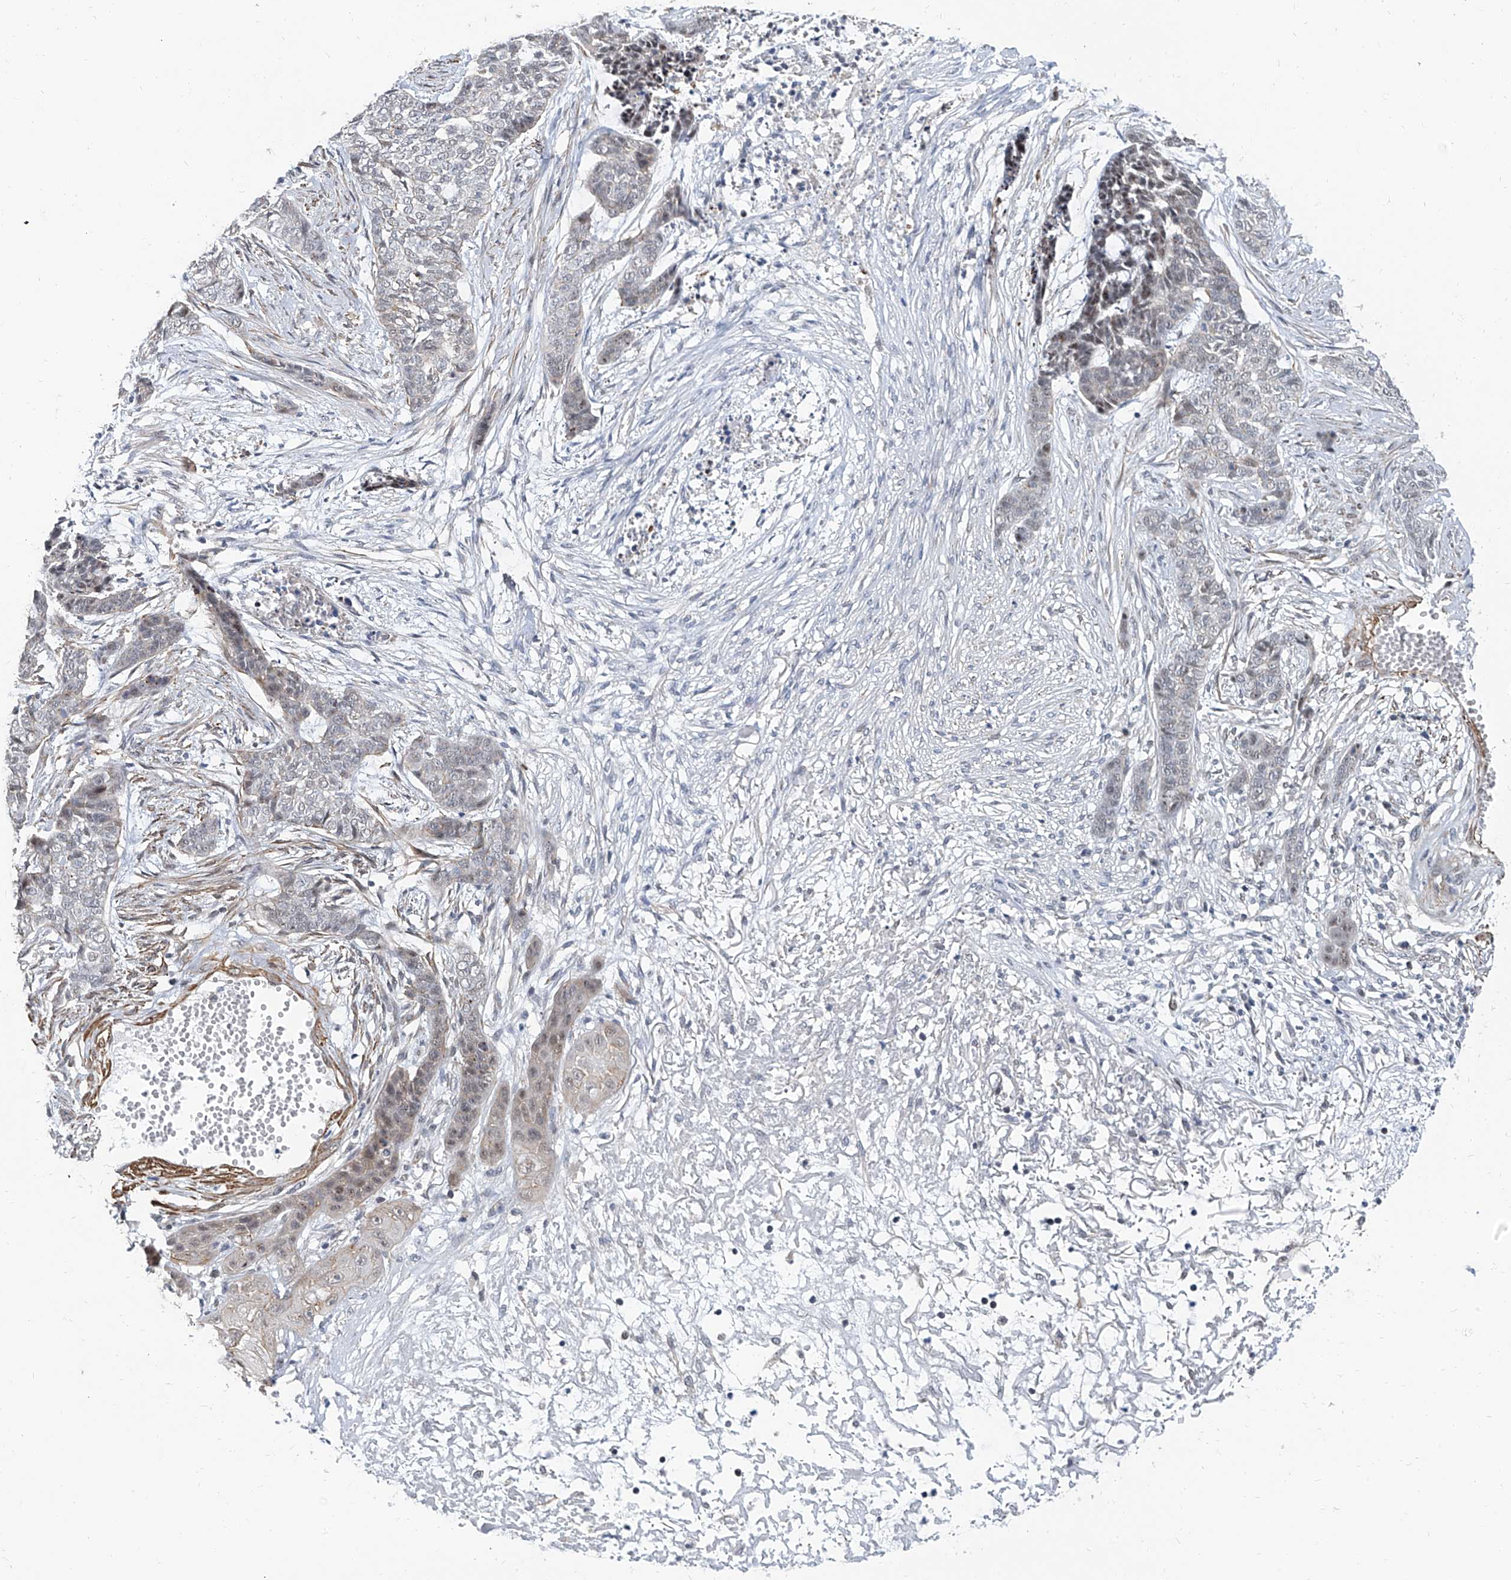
{"staining": {"intensity": "negative", "quantity": "none", "location": "none"}, "tissue": "skin cancer", "cell_type": "Tumor cells", "image_type": "cancer", "snomed": [{"axis": "morphology", "description": "Basal cell carcinoma"}, {"axis": "topography", "description": "Skin"}], "caption": "Immunohistochemistry image of neoplastic tissue: human skin cancer (basal cell carcinoma) stained with DAB (3,3'-diaminobenzidine) displays no significant protein staining in tumor cells.", "gene": "TXLNB", "patient": {"sex": "female", "age": 64}}